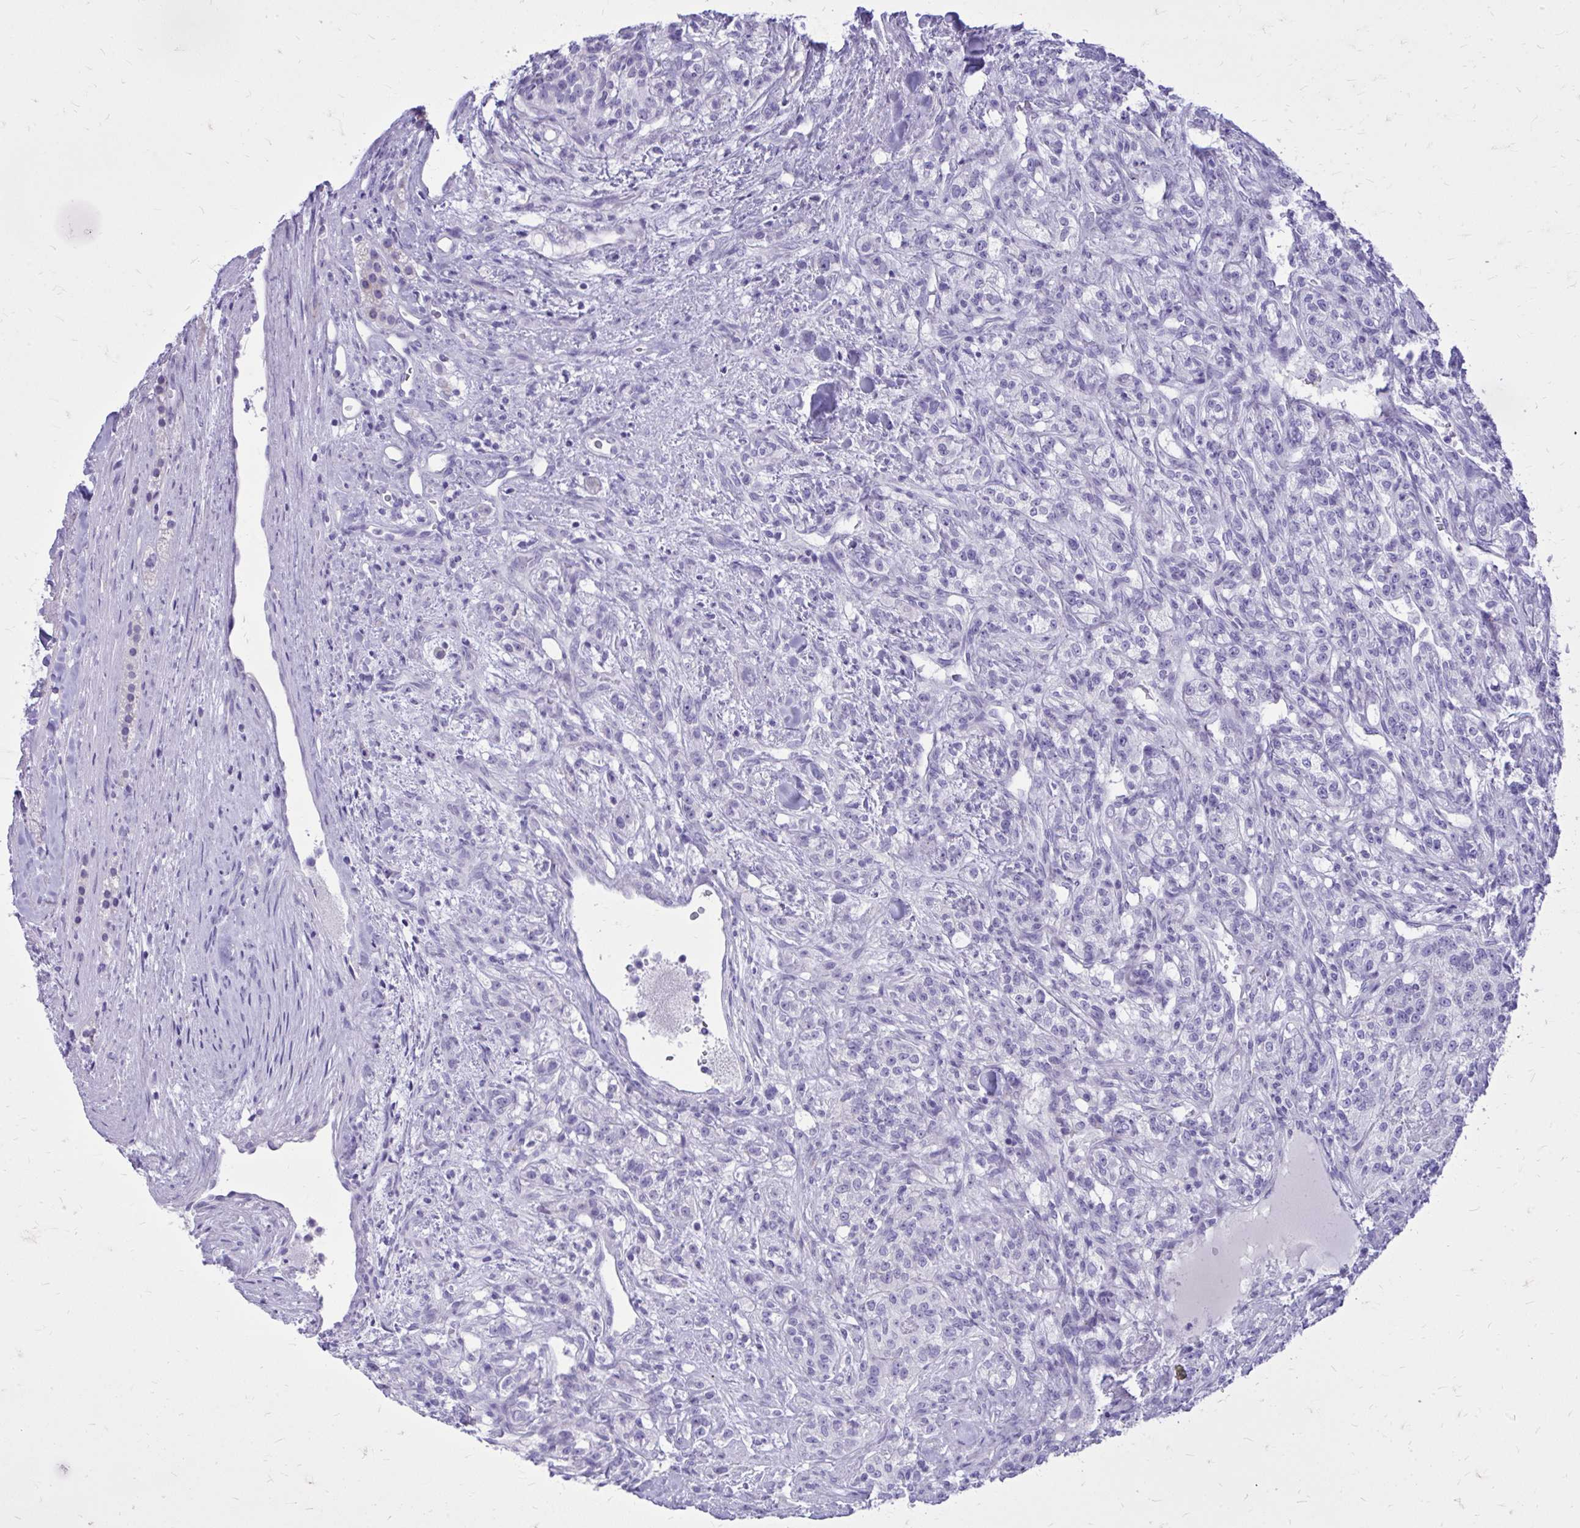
{"staining": {"intensity": "negative", "quantity": "none", "location": "none"}, "tissue": "renal cancer", "cell_type": "Tumor cells", "image_type": "cancer", "snomed": [{"axis": "morphology", "description": "Adenocarcinoma, NOS"}, {"axis": "topography", "description": "Kidney"}], "caption": "Human renal cancer (adenocarcinoma) stained for a protein using immunohistochemistry reveals no expression in tumor cells.", "gene": "BCL6B", "patient": {"sex": "female", "age": 63}}